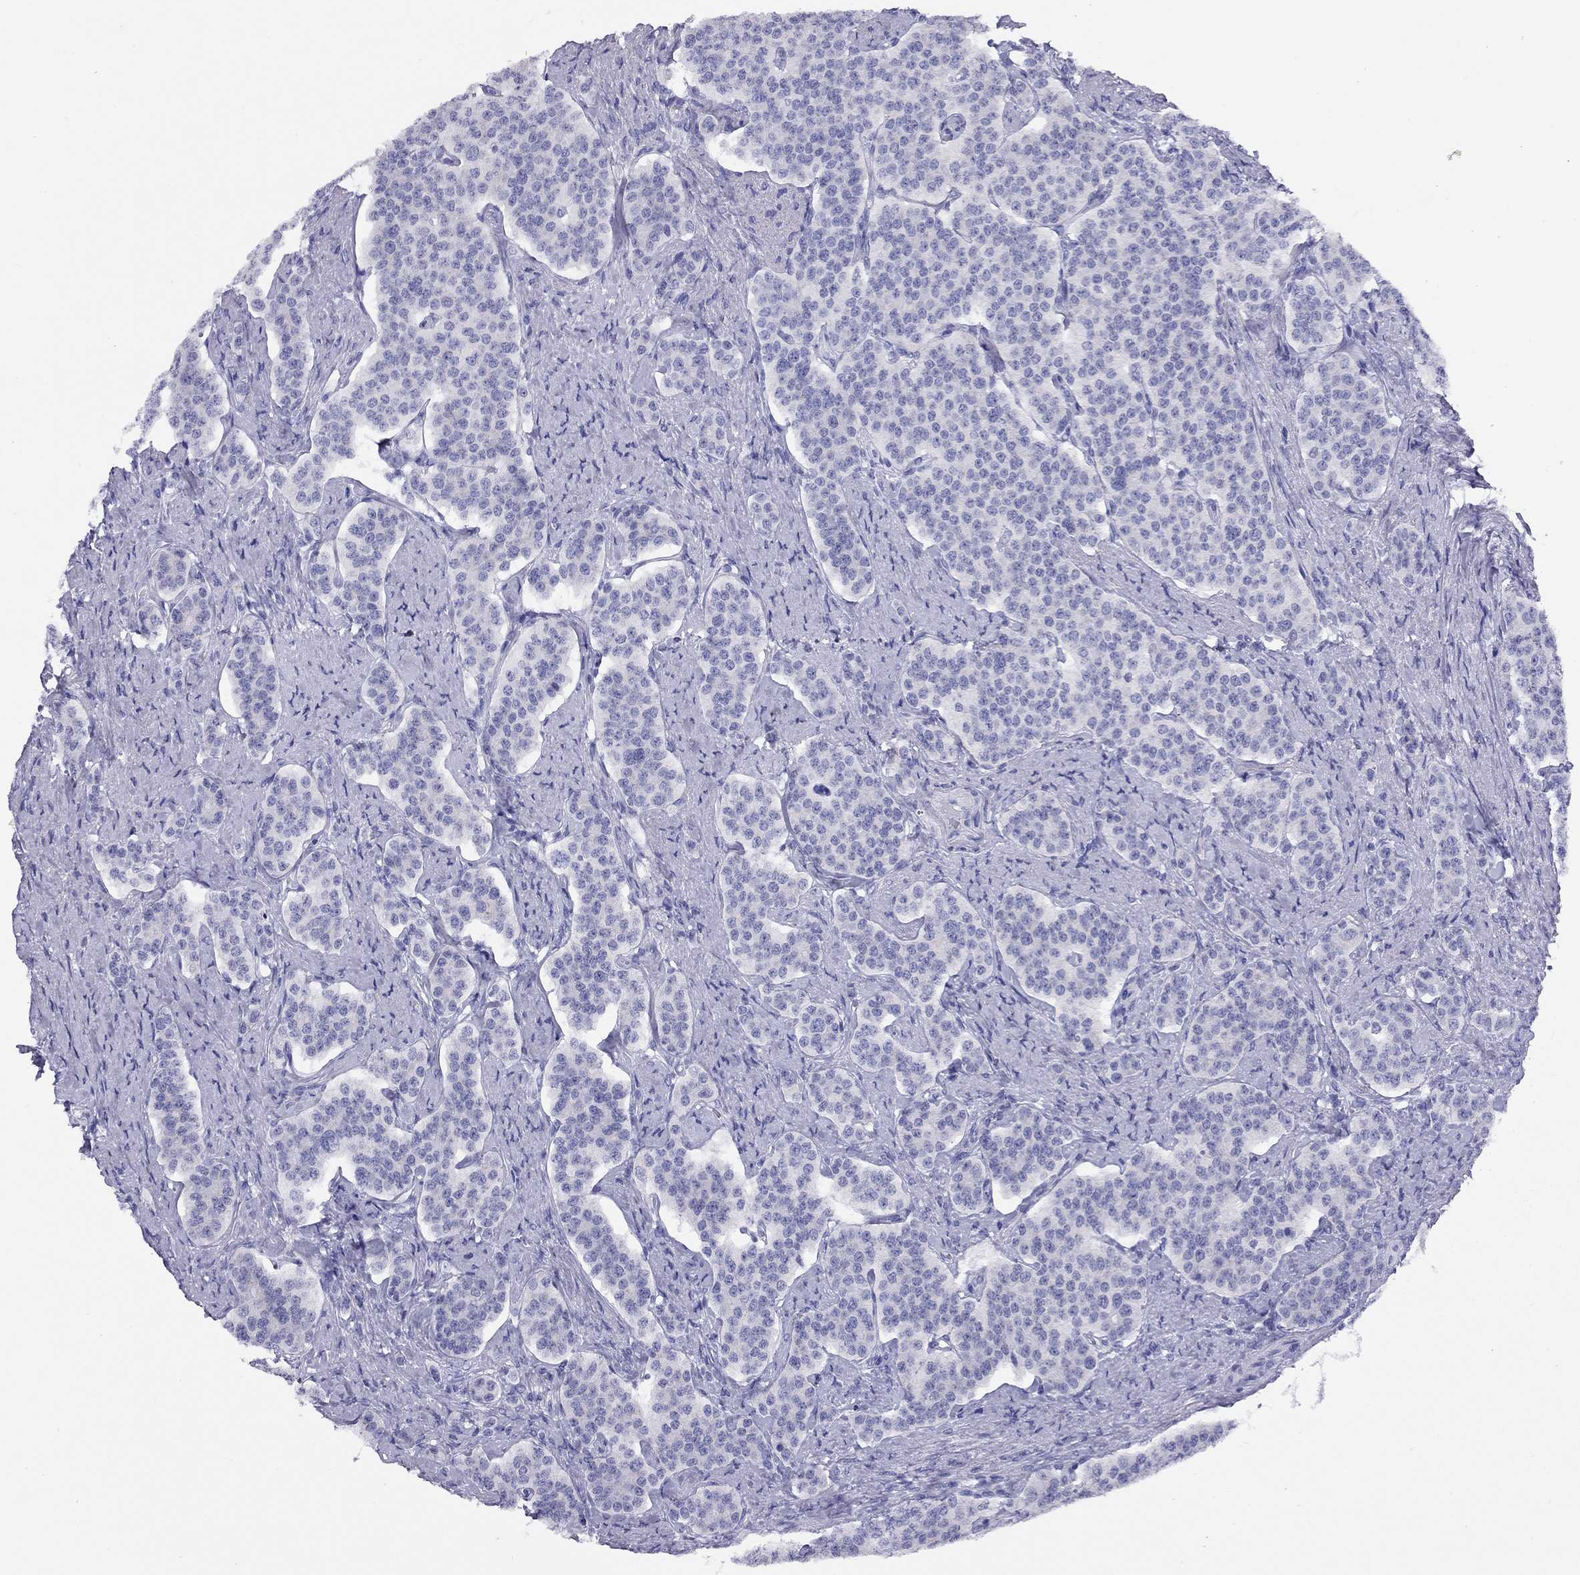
{"staining": {"intensity": "negative", "quantity": "none", "location": "none"}, "tissue": "carcinoid", "cell_type": "Tumor cells", "image_type": "cancer", "snomed": [{"axis": "morphology", "description": "Carcinoid, malignant, NOS"}, {"axis": "topography", "description": "Small intestine"}], "caption": "Immunohistochemistry image of neoplastic tissue: carcinoid (malignant) stained with DAB (3,3'-diaminobenzidine) demonstrates no significant protein expression in tumor cells. Nuclei are stained in blue.", "gene": "LRIT2", "patient": {"sex": "female", "age": 58}}